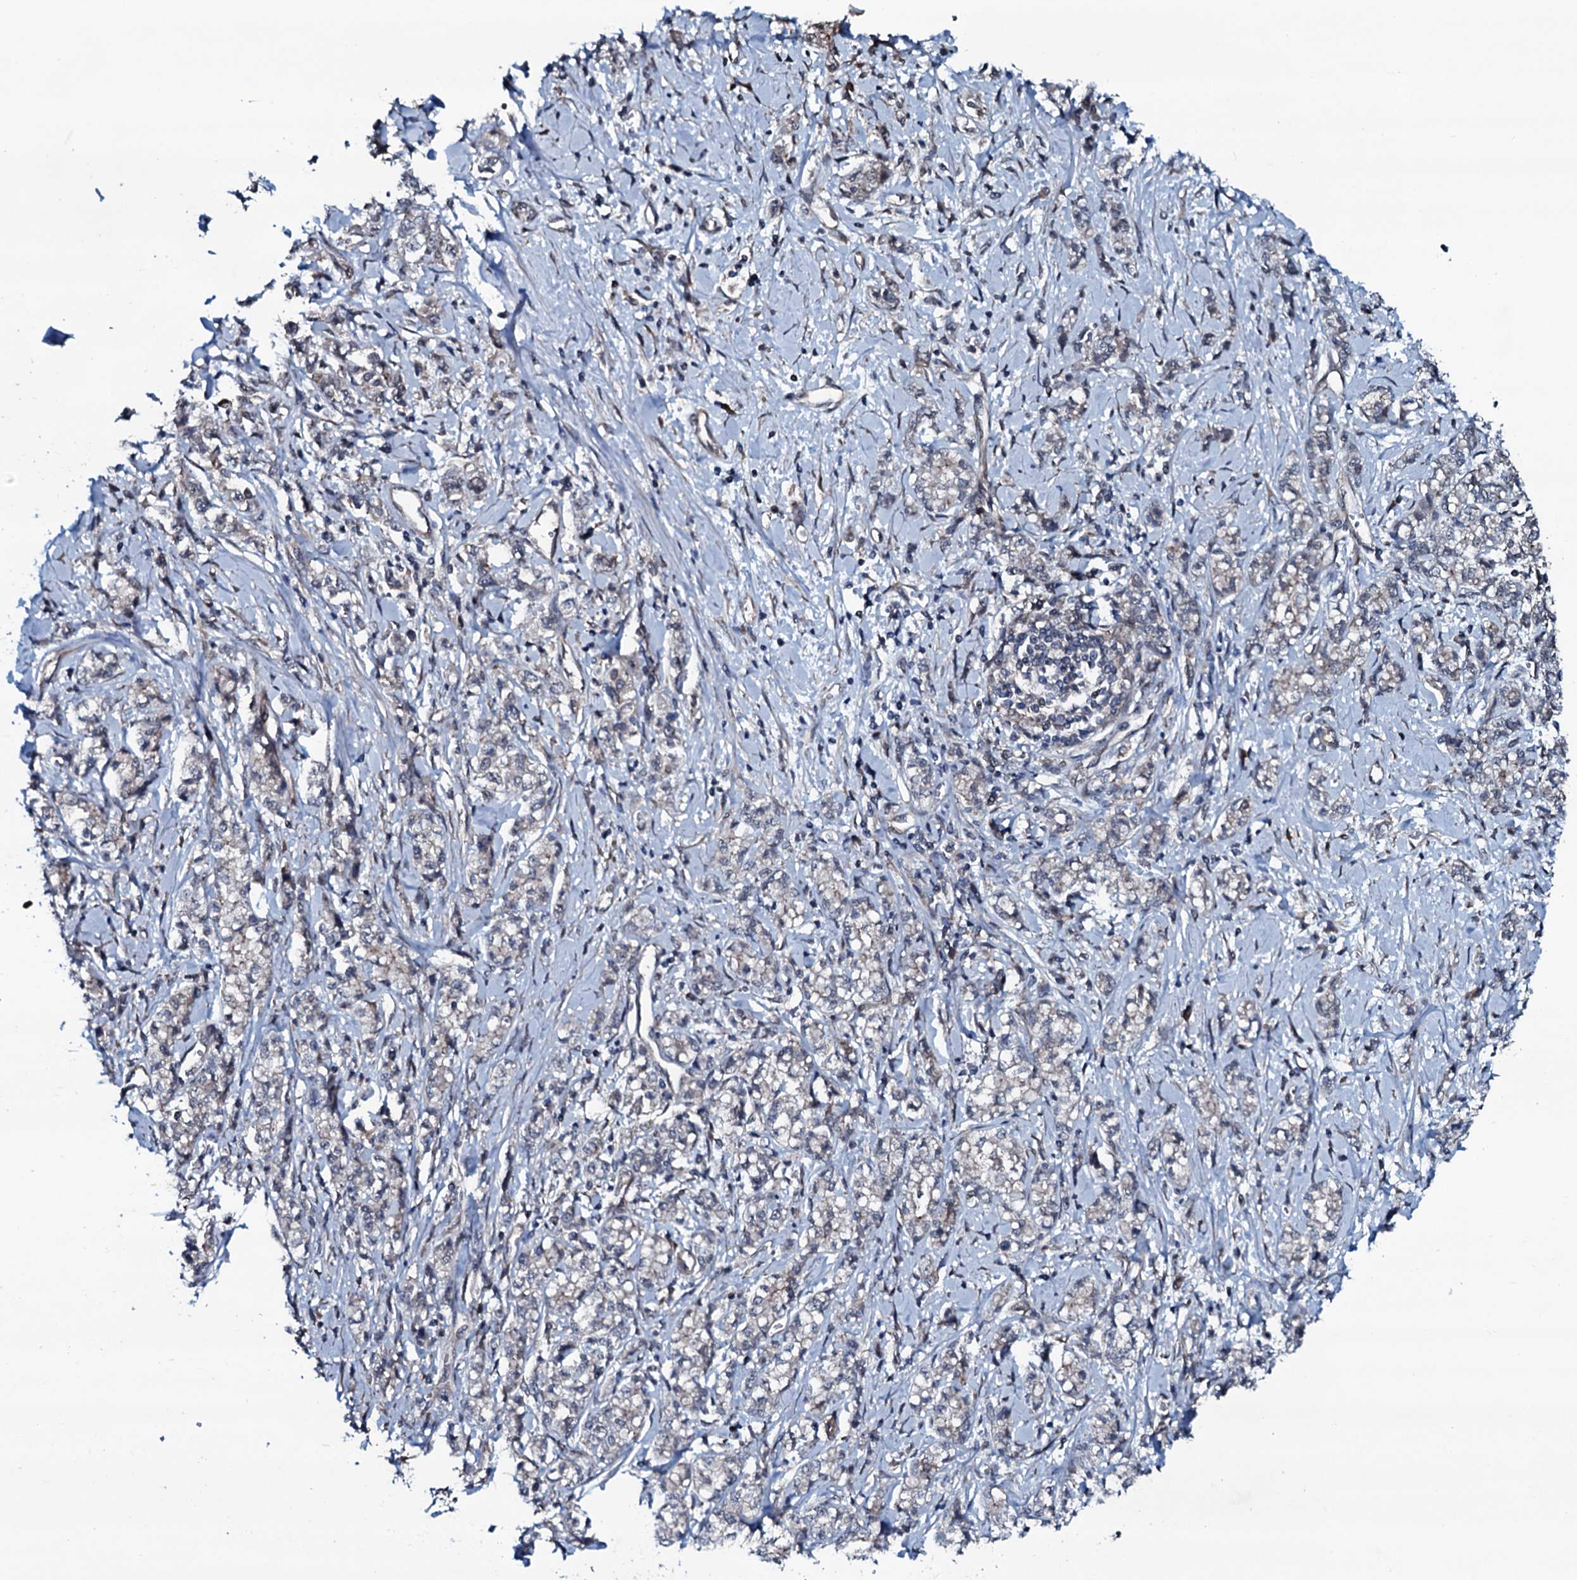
{"staining": {"intensity": "negative", "quantity": "none", "location": "none"}, "tissue": "stomach cancer", "cell_type": "Tumor cells", "image_type": "cancer", "snomed": [{"axis": "morphology", "description": "Adenocarcinoma, NOS"}, {"axis": "topography", "description": "Stomach"}], "caption": "Stomach cancer was stained to show a protein in brown. There is no significant staining in tumor cells.", "gene": "OGFOD2", "patient": {"sex": "female", "age": 76}}